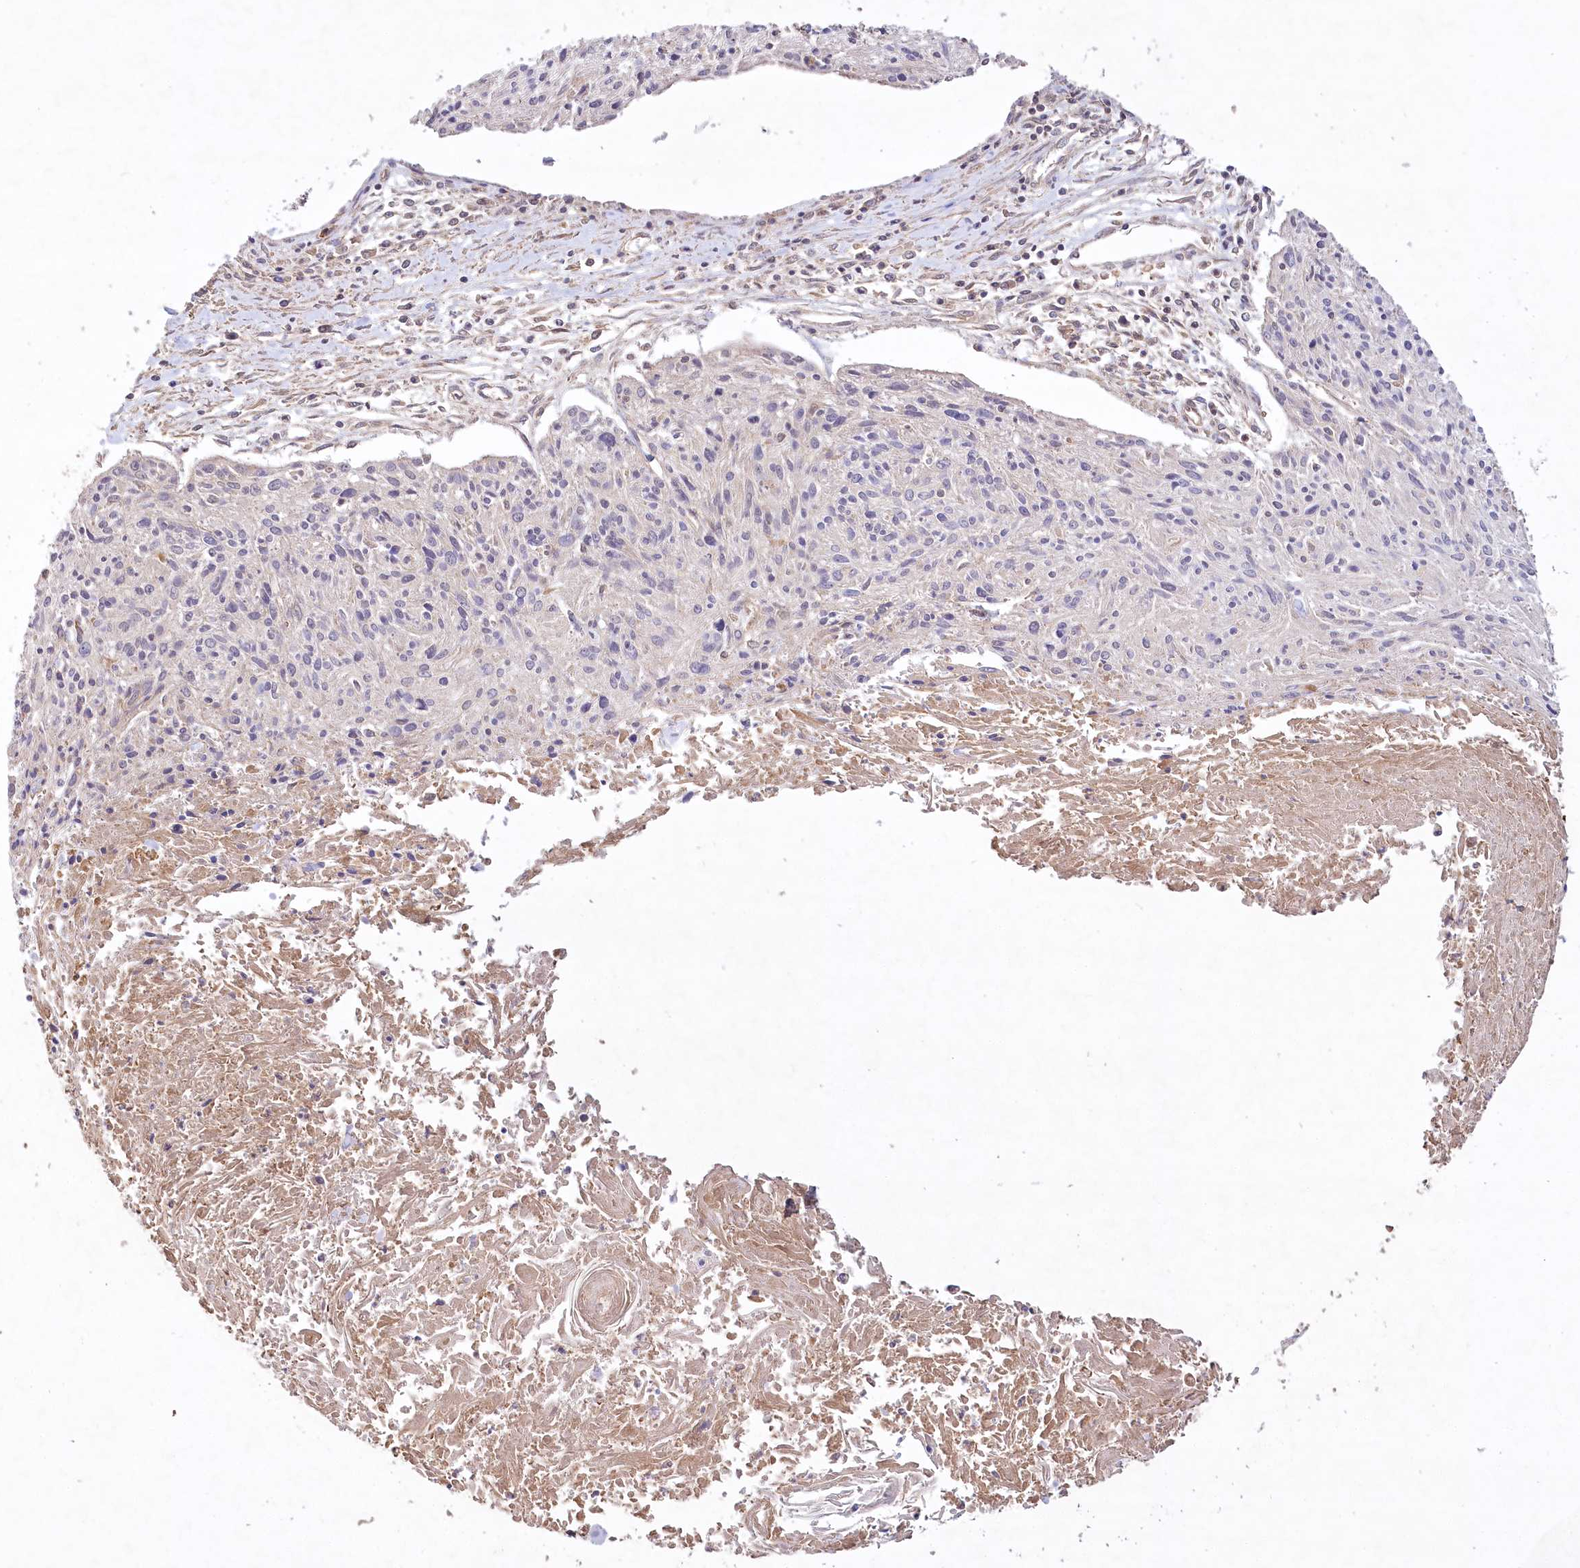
{"staining": {"intensity": "negative", "quantity": "none", "location": "none"}, "tissue": "cervical cancer", "cell_type": "Tumor cells", "image_type": "cancer", "snomed": [{"axis": "morphology", "description": "Squamous cell carcinoma, NOS"}, {"axis": "topography", "description": "Cervix"}], "caption": "Micrograph shows no protein staining in tumor cells of cervical squamous cell carcinoma tissue. The staining is performed using DAB brown chromogen with nuclei counter-stained in using hematoxylin.", "gene": "LSS", "patient": {"sex": "female", "age": 51}}